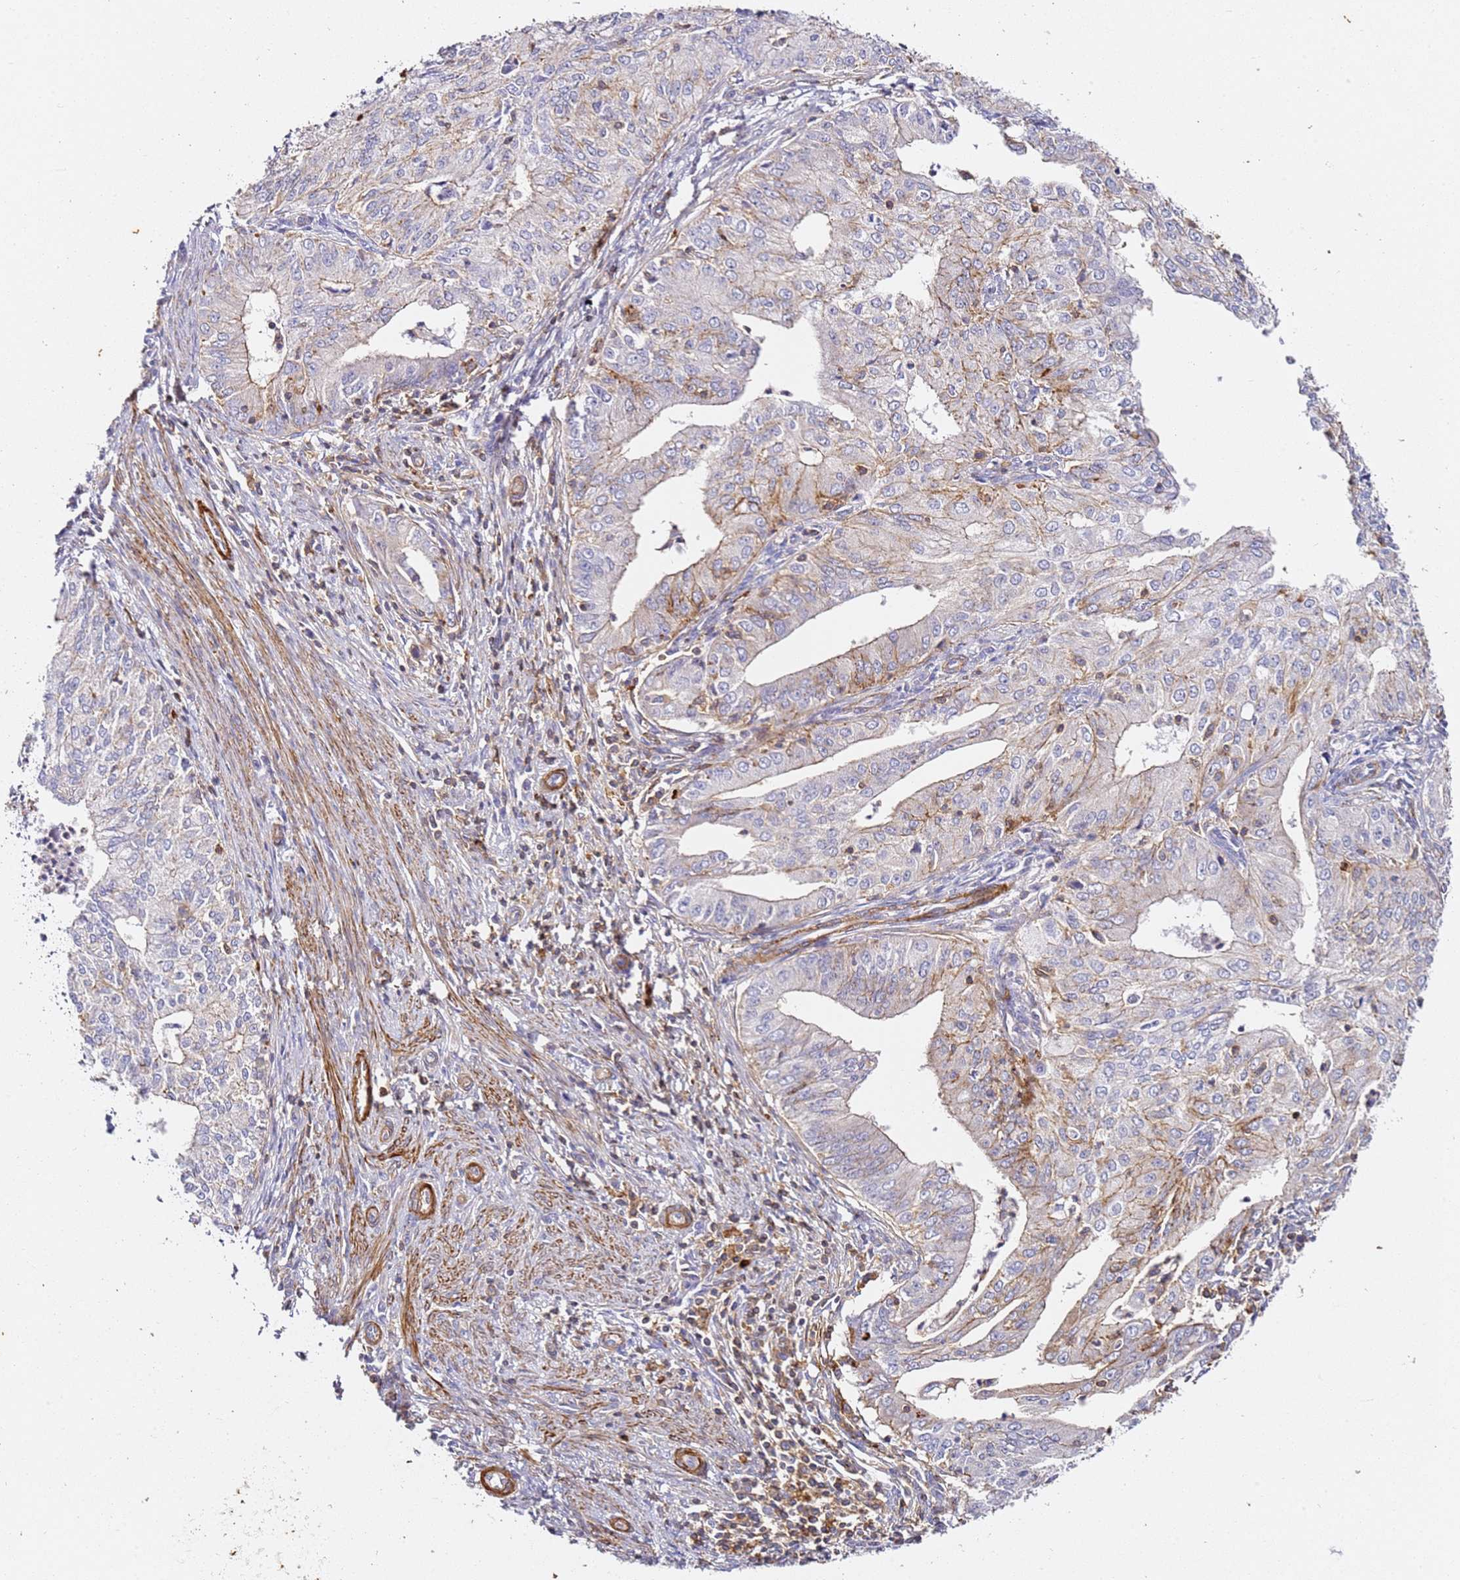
{"staining": {"intensity": "weak", "quantity": "<25%", "location": "cytoplasmic/membranous"}, "tissue": "endometrial cancer", "cell_type": "Tumor cells", "image_type": "cancer", "snomed": [{"axis": "morphology", "description": "Adenocarcinoma, NOS"}, {"axis": "topography", "description": "Endometrium"}], "caption": "A histopathology image of endometrial cancer stained for a protein displays no brown staining in tumor cells.", "gene": "ZNF671", "patient": {"sex": "female", "age": 50}}